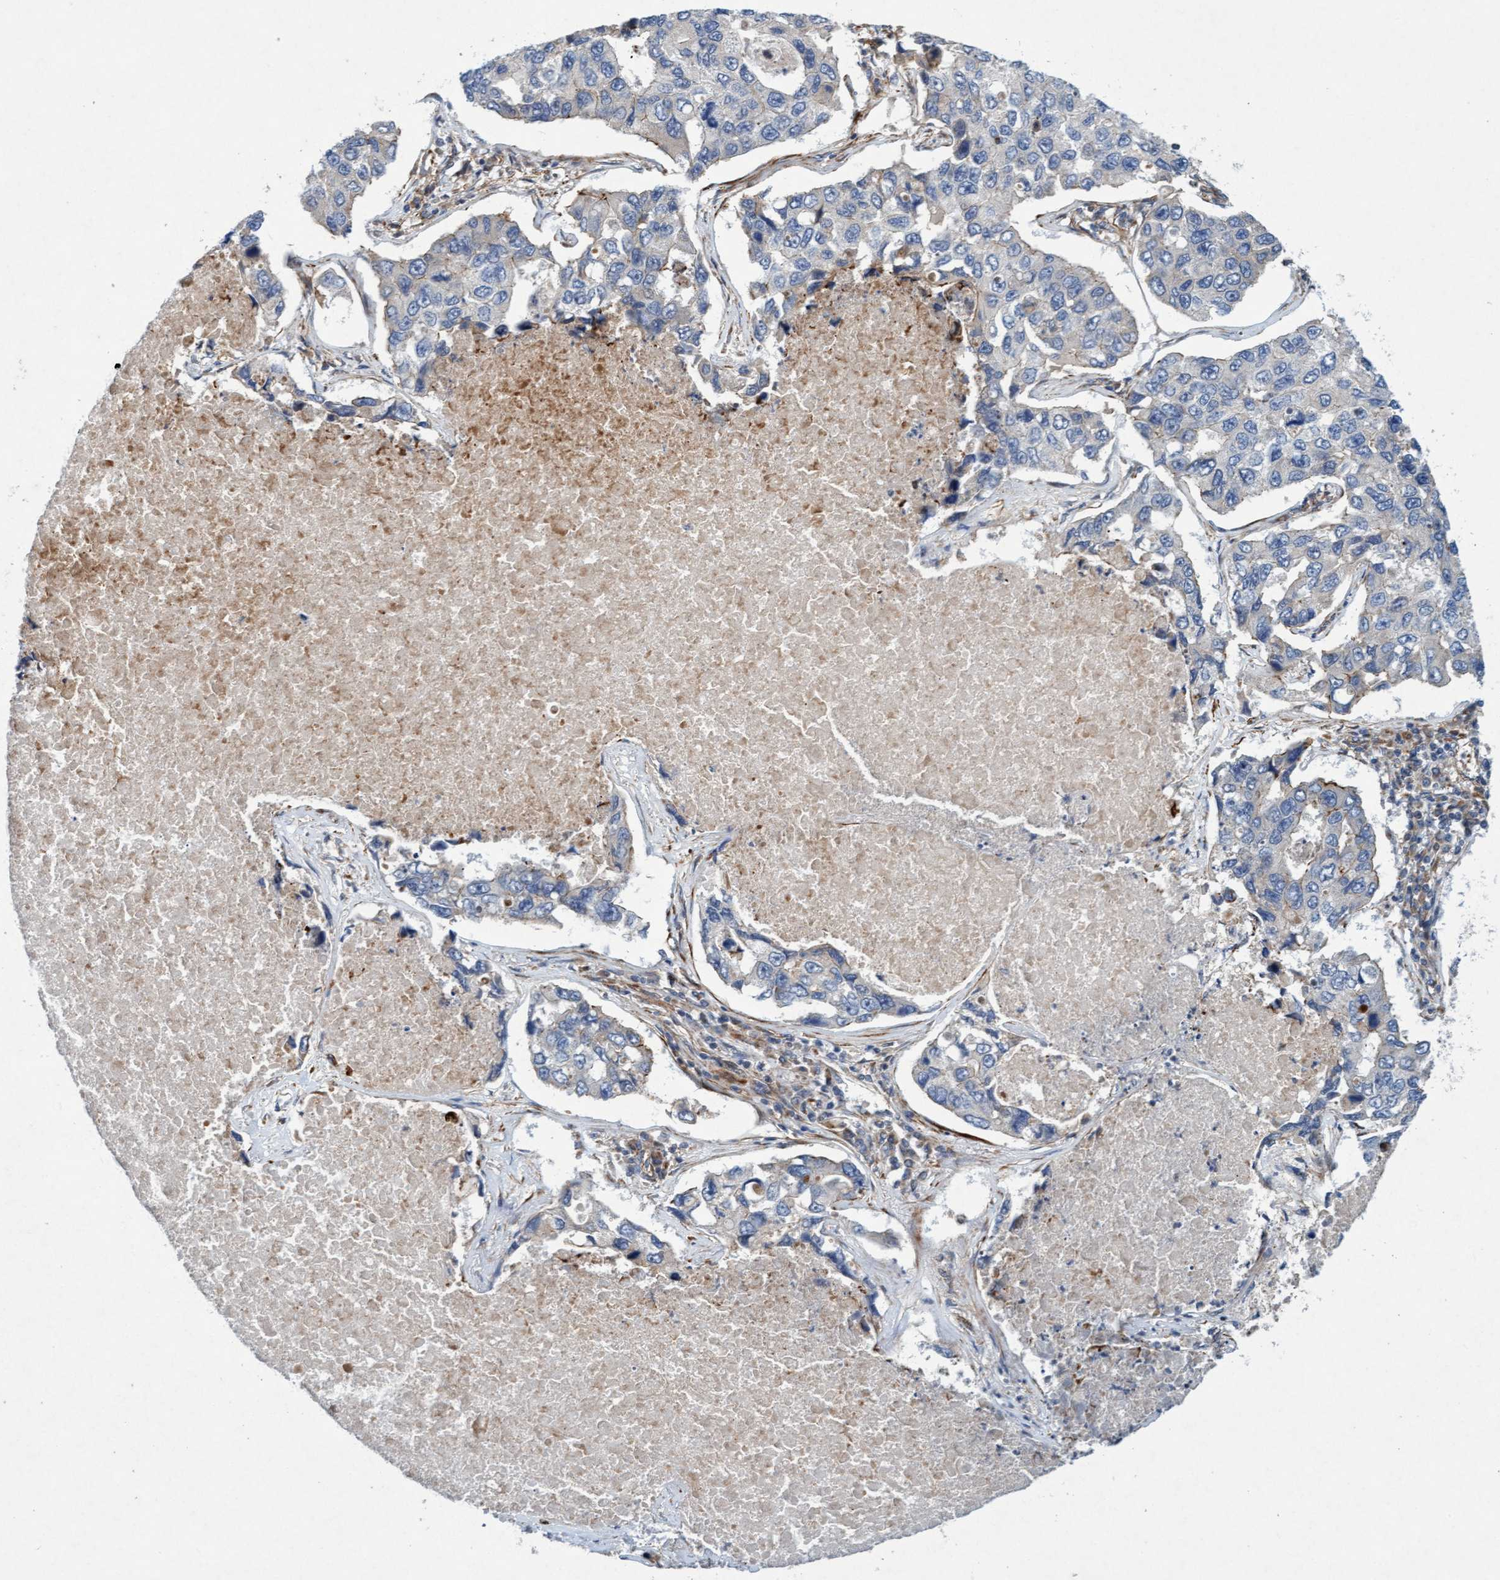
{"staining": {"intensity": "negative", "quantity": "none", "location": "none"}, "tissue": "lung cancer", "cell_type": "Tumor cells", "image_type": "cancer", "snomed": [{"axis": "morphology", "description": "Adenocarcinoma, NOS"}, {"axis": "topography", "description": "Lung"}], "caption": "DAB immunohistochemical staining of lung cancer exhibits no significant positivity in tumor cells.", "gene": "TMEM70", "patient": {"sex": "male", "age": 64}}